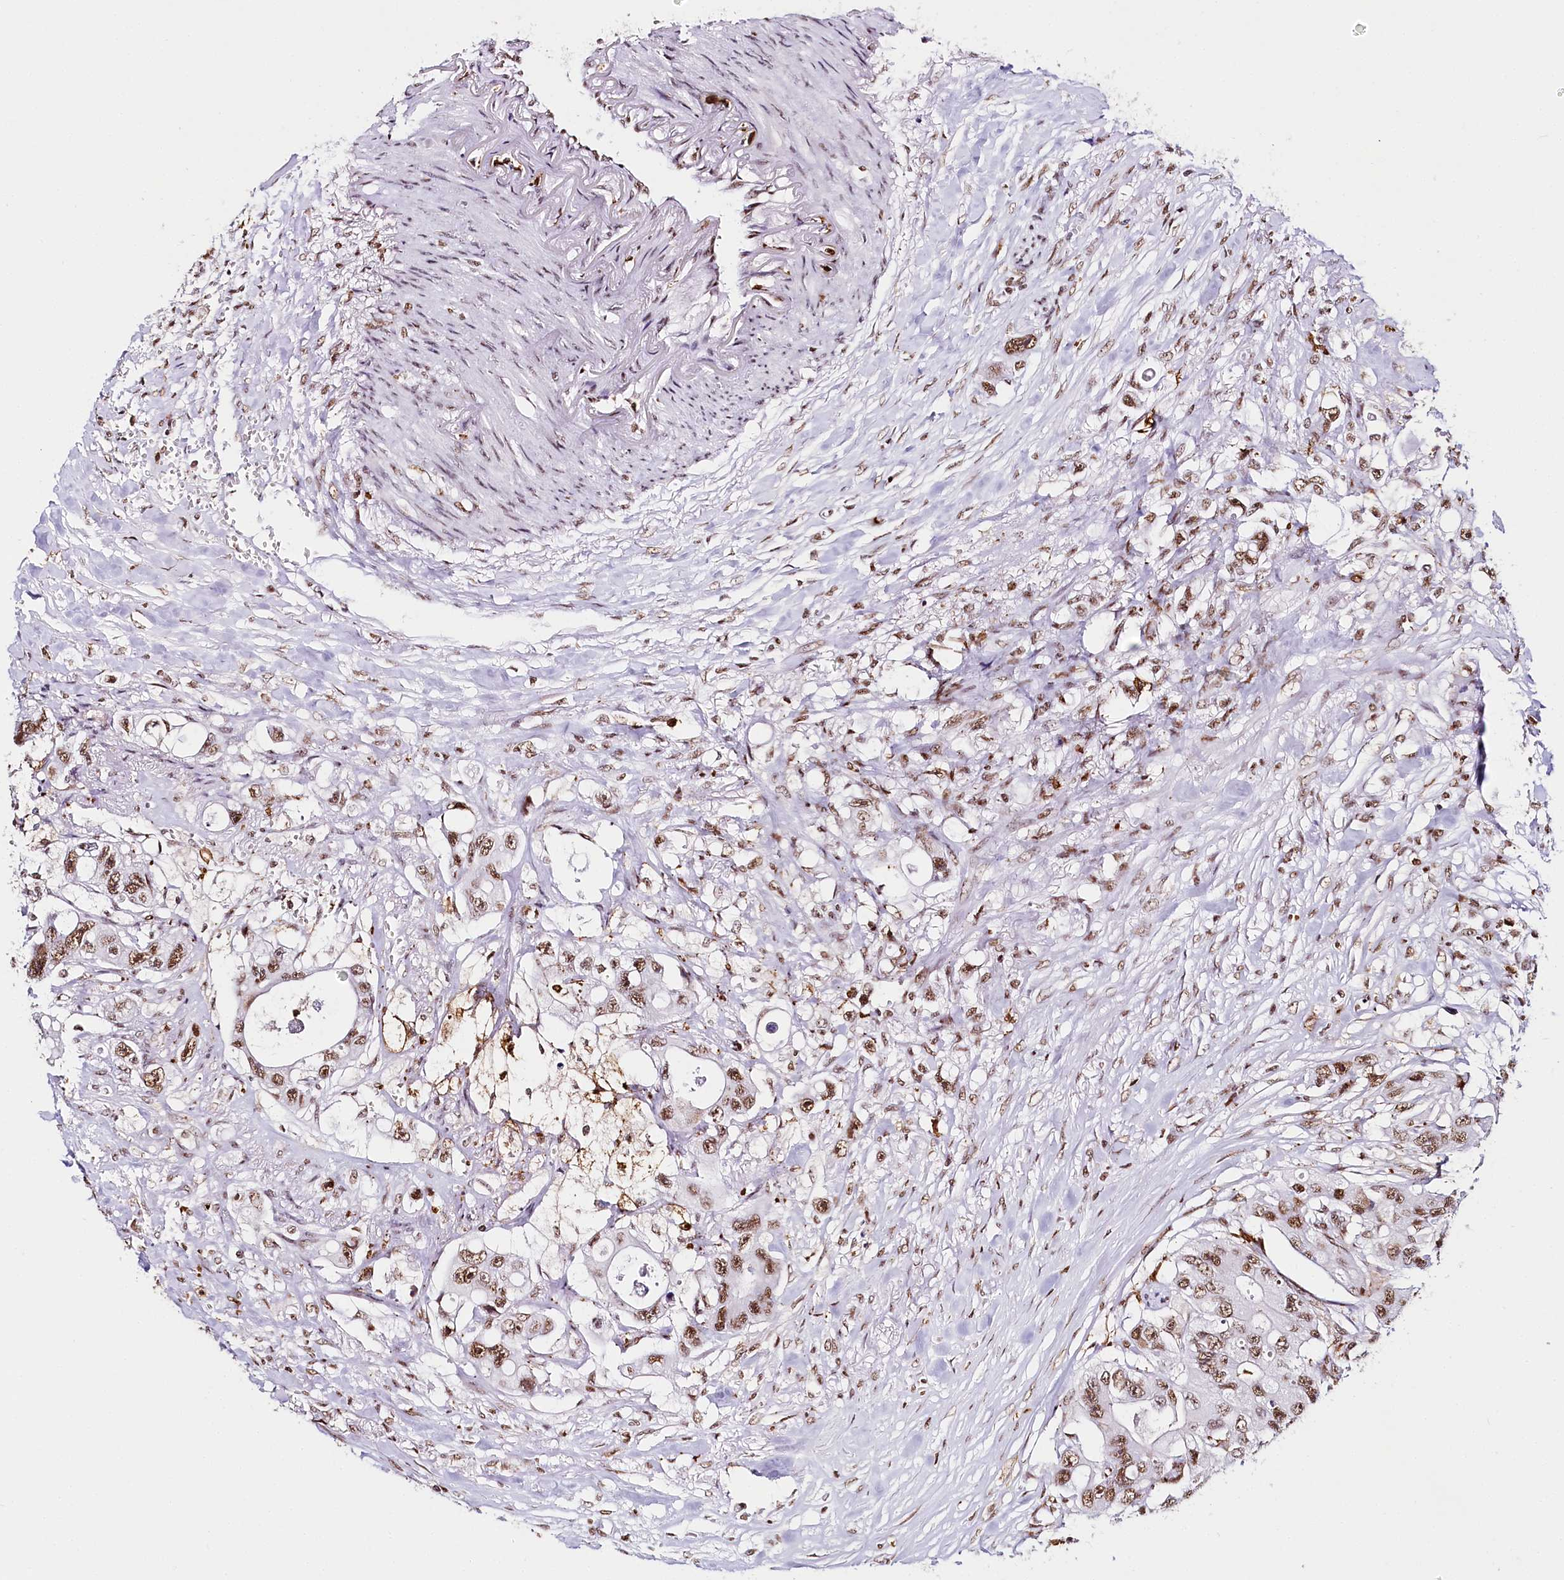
{"staining": {"intensity": "moderate", "quantity": ">75%", "location": "nuclear"}, "tissue": "colorectal cancer", "cell_type": "Tumor cells", "image_type": "cancer", "snomed": [{"axis": "morphology", "description": "Adenocarcinoma, NOS"}, {"axis": "topography", "description": "Colon"}], "caption": "Protein staining of colorectal adenocarcinoma tissue reveals moderate nuclear staining in about >75% of tumor cells.", "gene": "BARD1", "patient": {"sex": "female", "age": 46}}